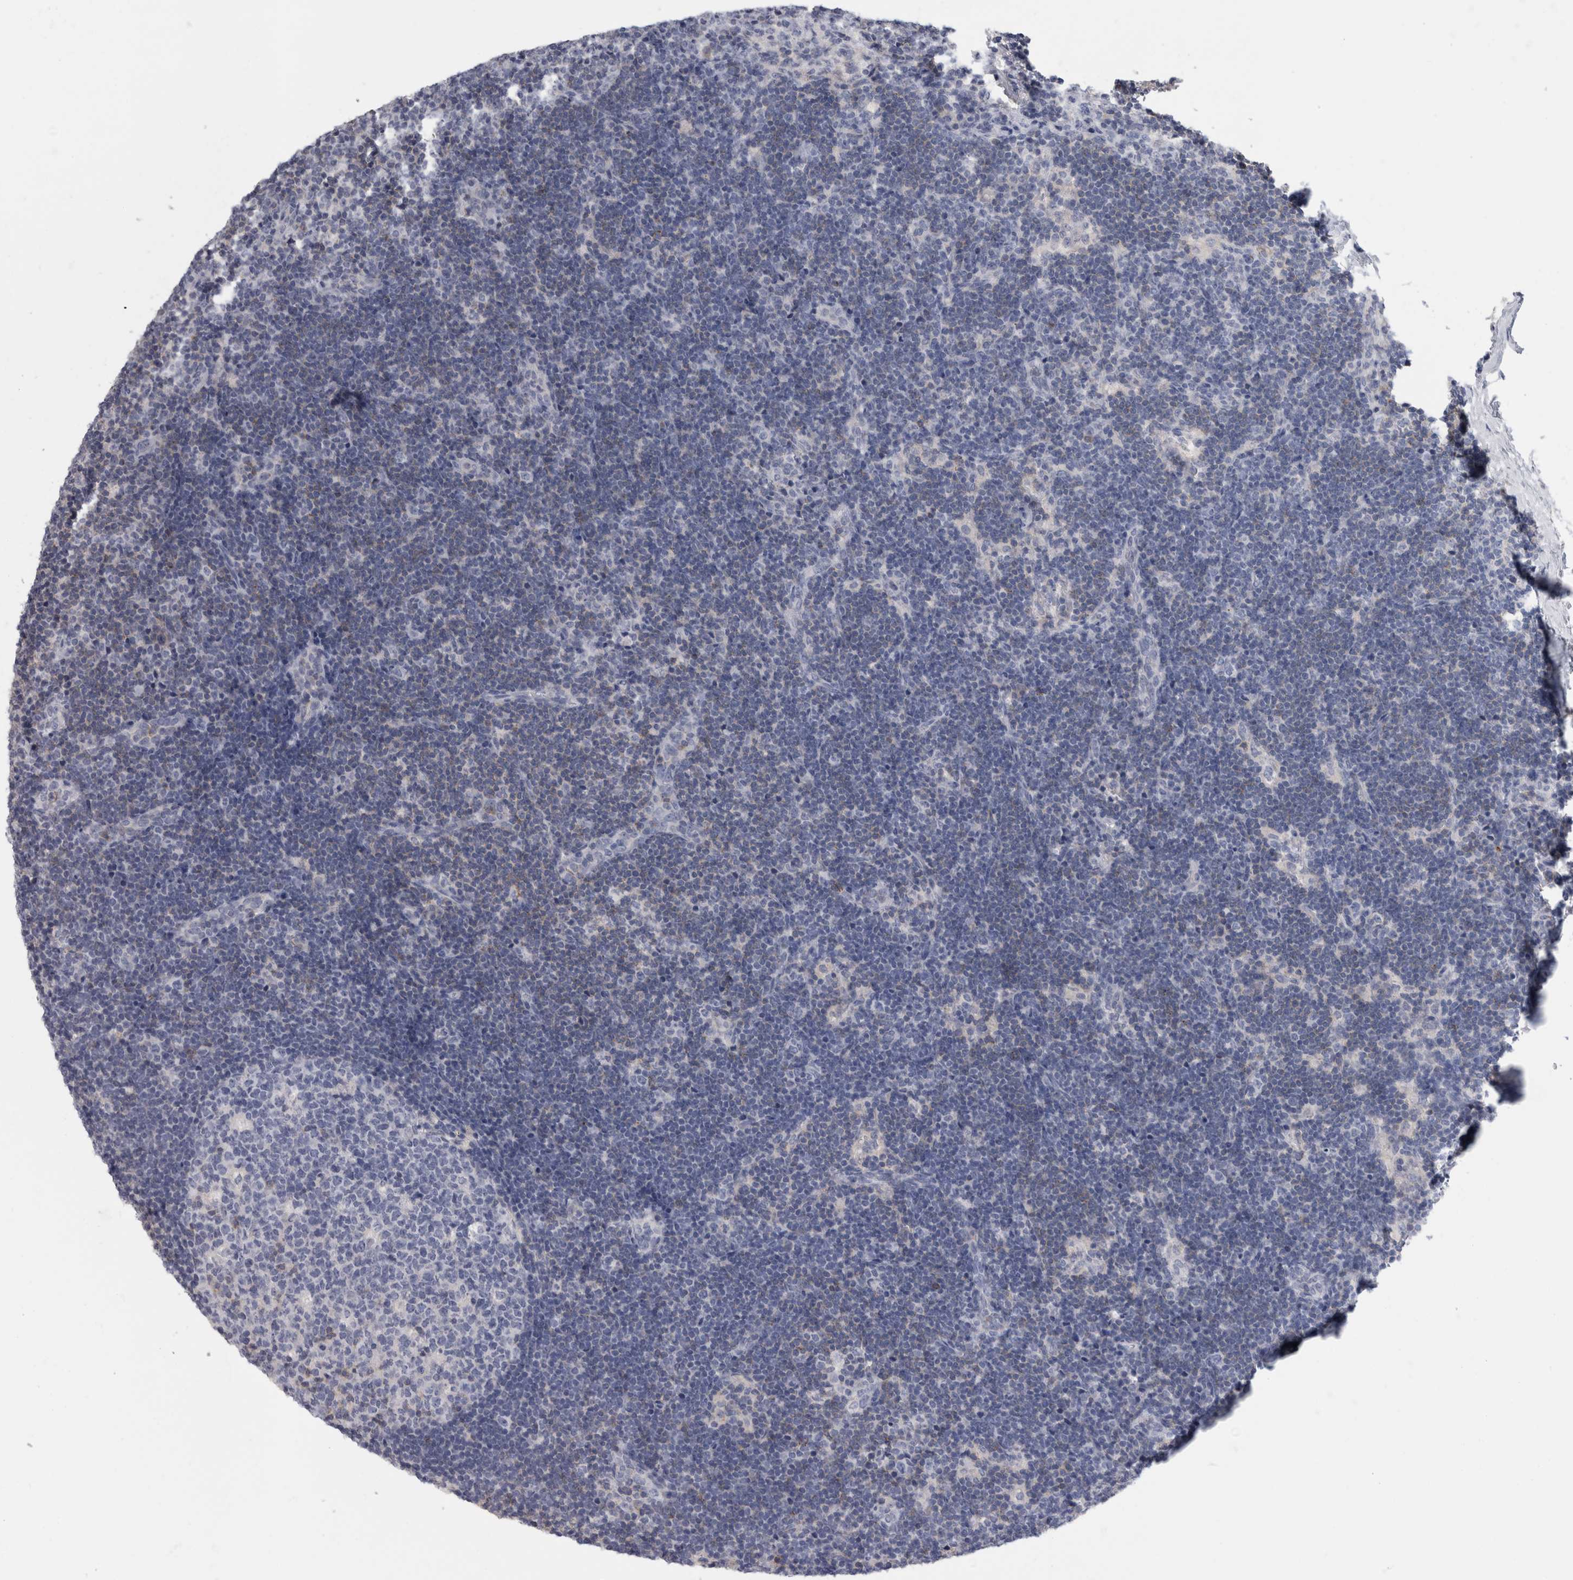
{"staining": {"intensity": "negative", "quantity": "none", "location": "none"}, "tissue": "lymph node", "cell_type": "Germinal center cells", "image_type": "normal", "snomed": [{"axis": "morphology", "description": "Normal tissue, NOS"}, {"axis": "topography", "description": "Lymph node"}], "caption": "Human lymph node stained for a protein using immunohistochemistry (IHC) reveals no positivity in germinal center cells.", "gene": "ANKFY1", "patient": {"sex": "female", "age": 22}}